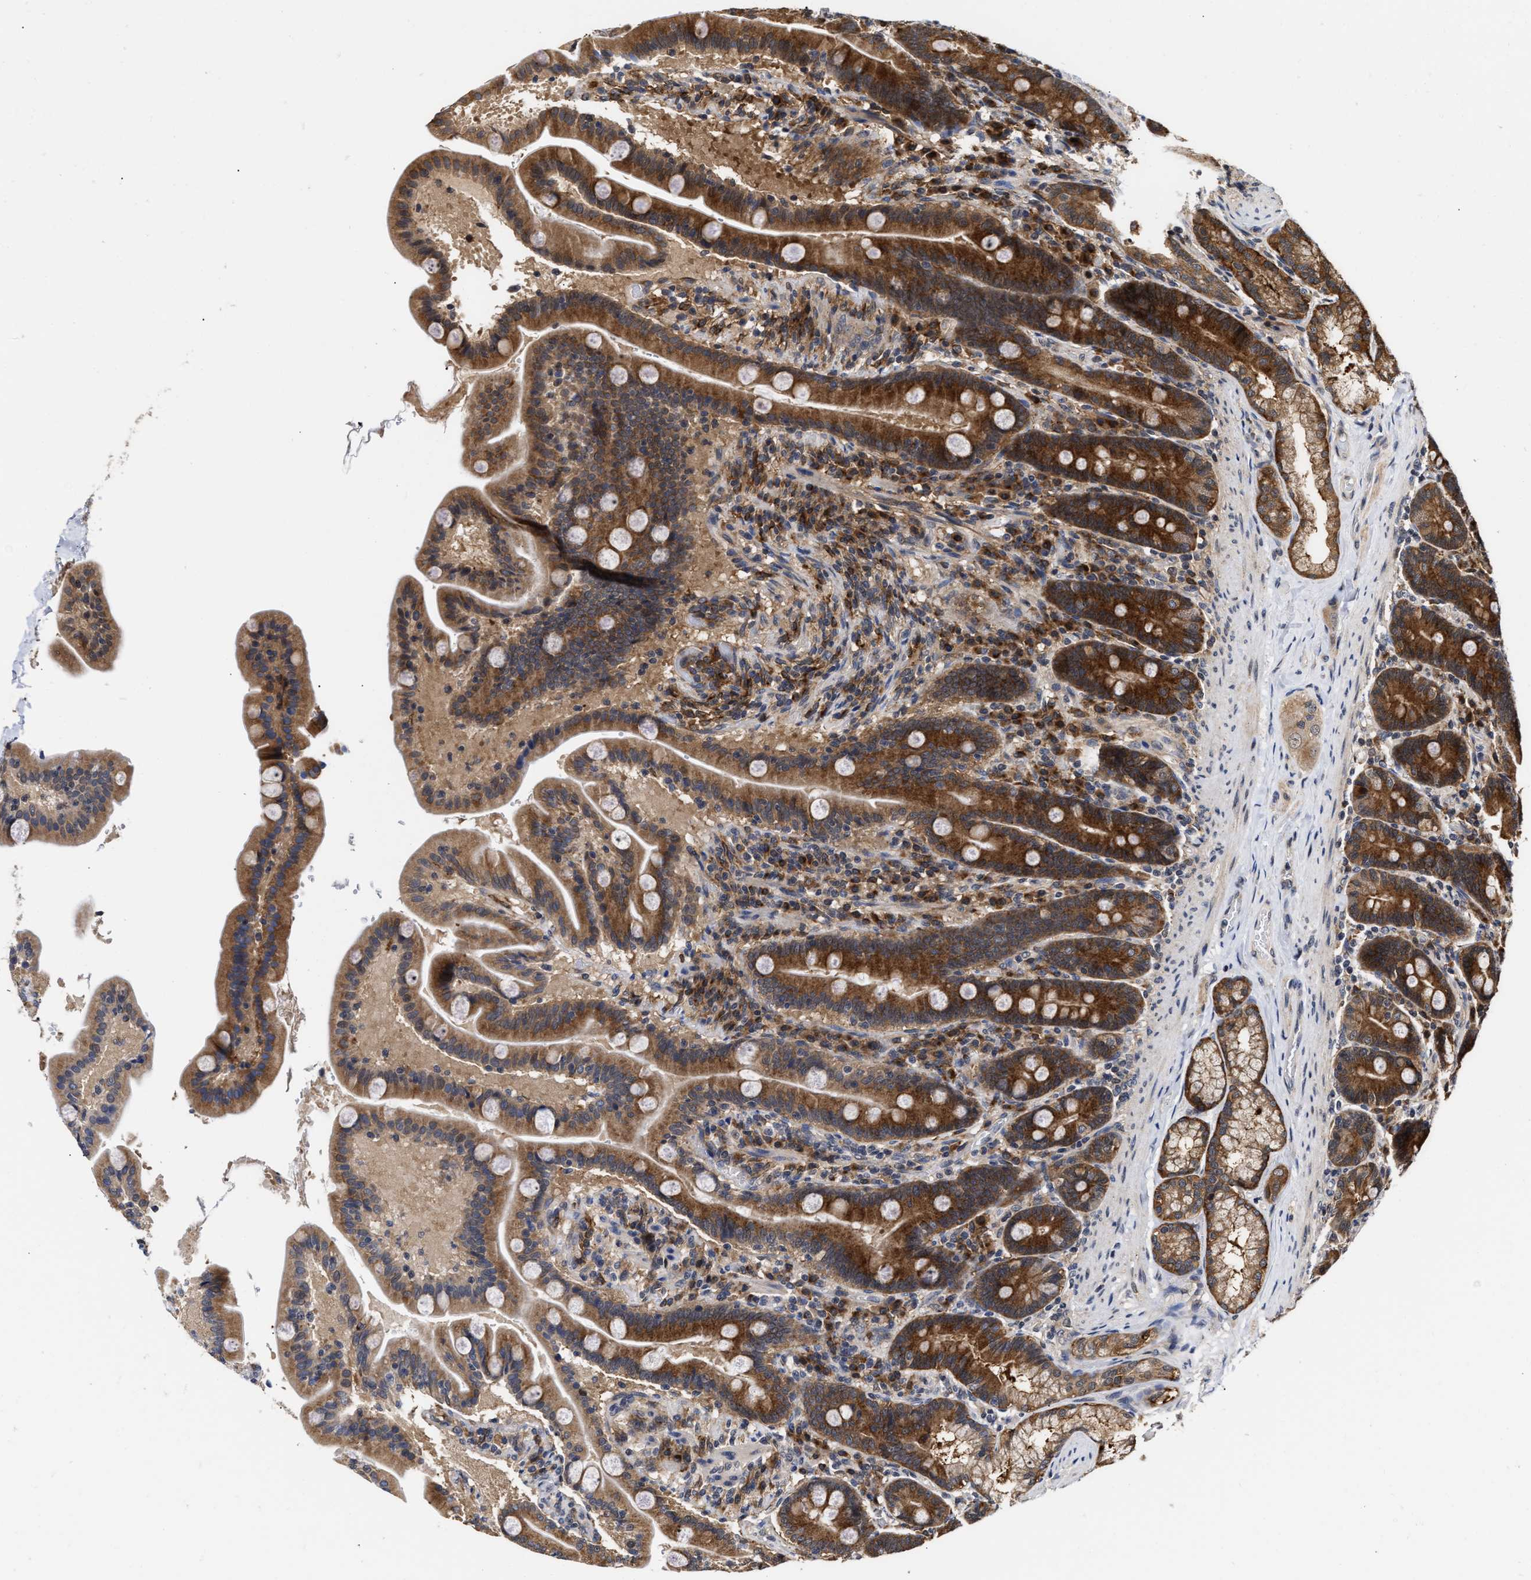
{"staining": {"intensity": "strong", "quantity": ">75%", "location": "cytoplasmic/membranous"}, "tissue": "duodenum", "cell_type": "Glandular cells", "image_type": "normal", "snomed": [{"axis": "morphology", "description": "Normal tissue, NOS"}, {"axis": "topography", "description": "Duodenum"}], "caption": "Protein positivity by immunohistochemistry displays strong cytoplasmic/membranous positivity in approximately >75% of glandular cells in benign duodenum.", "gene": "CLIP2", "patient": {"sex": "male", "age": 54}}